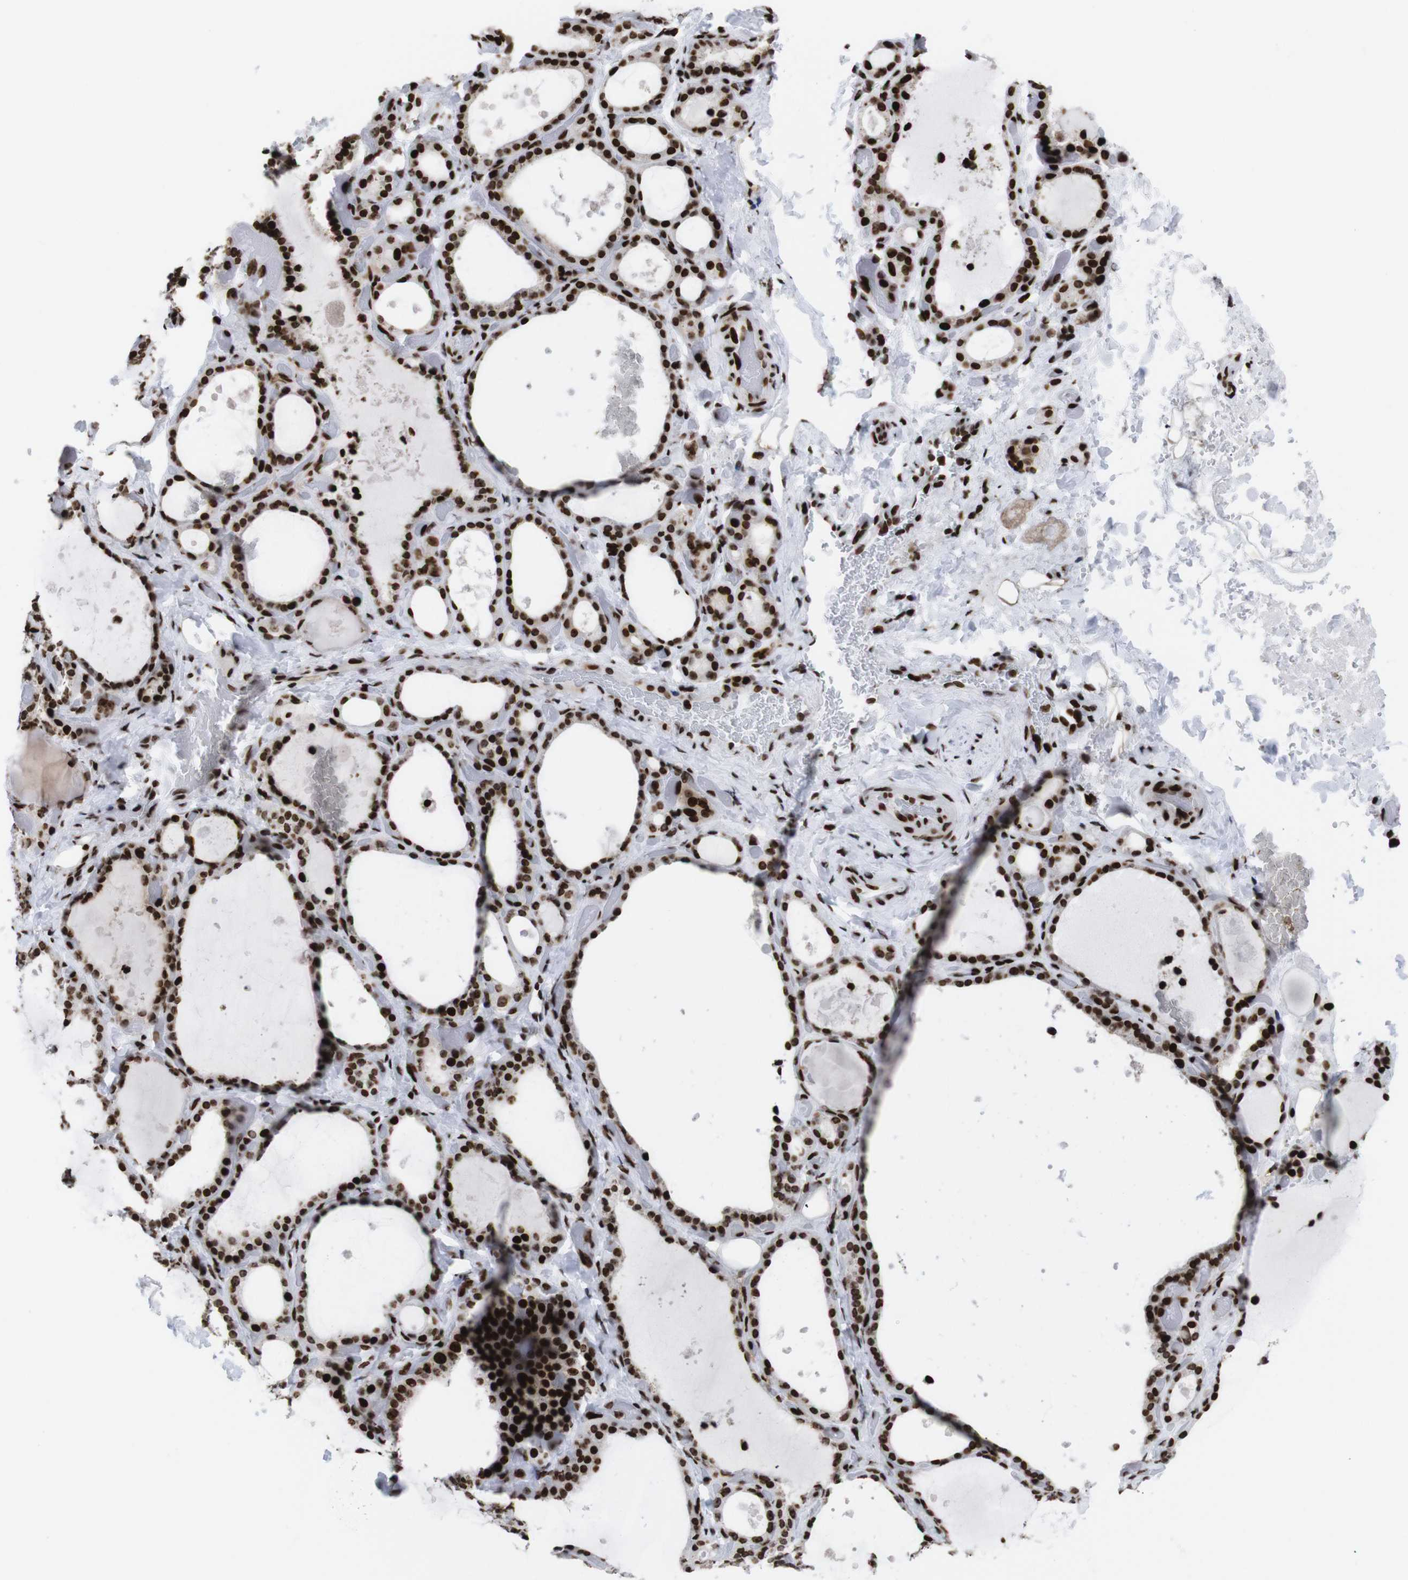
{"staining": {"intensity": "strong", "quantity": ">75%", "location": "nuclear"}, "tissue": "thyroid gland", "cell_type": "Glandular cells", "image_type": "normal", "snomed": [{"axis": "morphology", "description": "Normal tissue, NOS"}, {"axis": "topography", "description": "Thyroid gland"}], "caption": "Protein analysis of unremarkable thyroid gland exhibits strong nuclear positivity in approximately >75% of glandular cells. (brown staining indicates protein expression, while blue staining denotes nuclei).", "gene": "H1", "patient": {"sex": "female", "age": 44}}